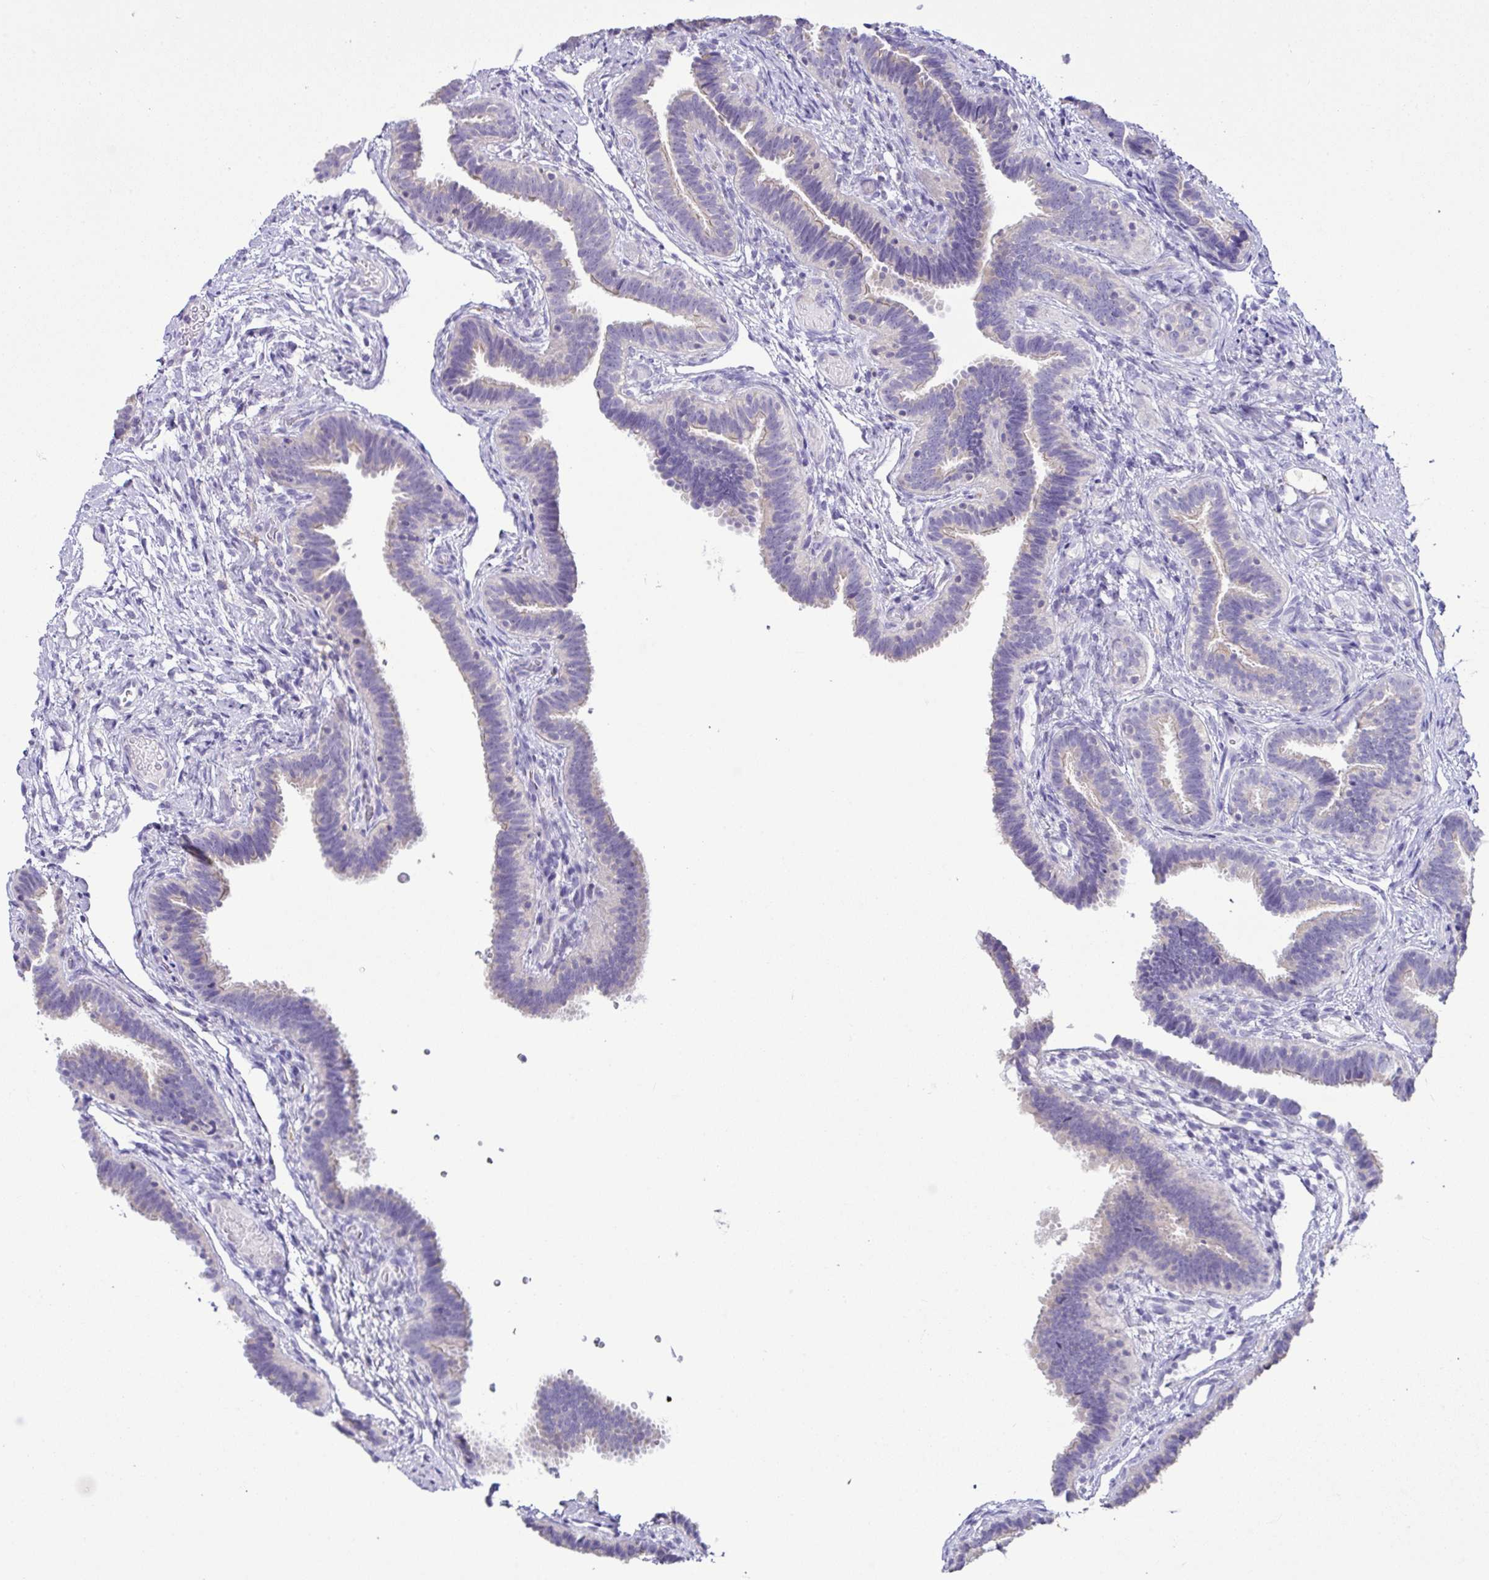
{"staining": {"intensity": "negative", "quantity": "none", "location": "none"}, "tissue": "fallopian tube", "cell_type": "Glandular cells", "image_type": "normal", "snomed": [{"axis": "morphology", "description": "Normal tissue, NOS"}, {"axis": "topography", "description": "Fallopian tube"}], "caption": "DAB (3,3'-diaminobenzidine) immunohistochemical staining of normal fallopian tube reveals no significant positivity in glandular cells. Brightfield microscopy of immunohistochemistry (IHC) stained with DAB (3,3'-diaminobenzidine) (brown) and hematoxylin (blue), captured at high magnification.", "gene": "D2HGDH", "patient": {"sex": "female", "age": 37}}